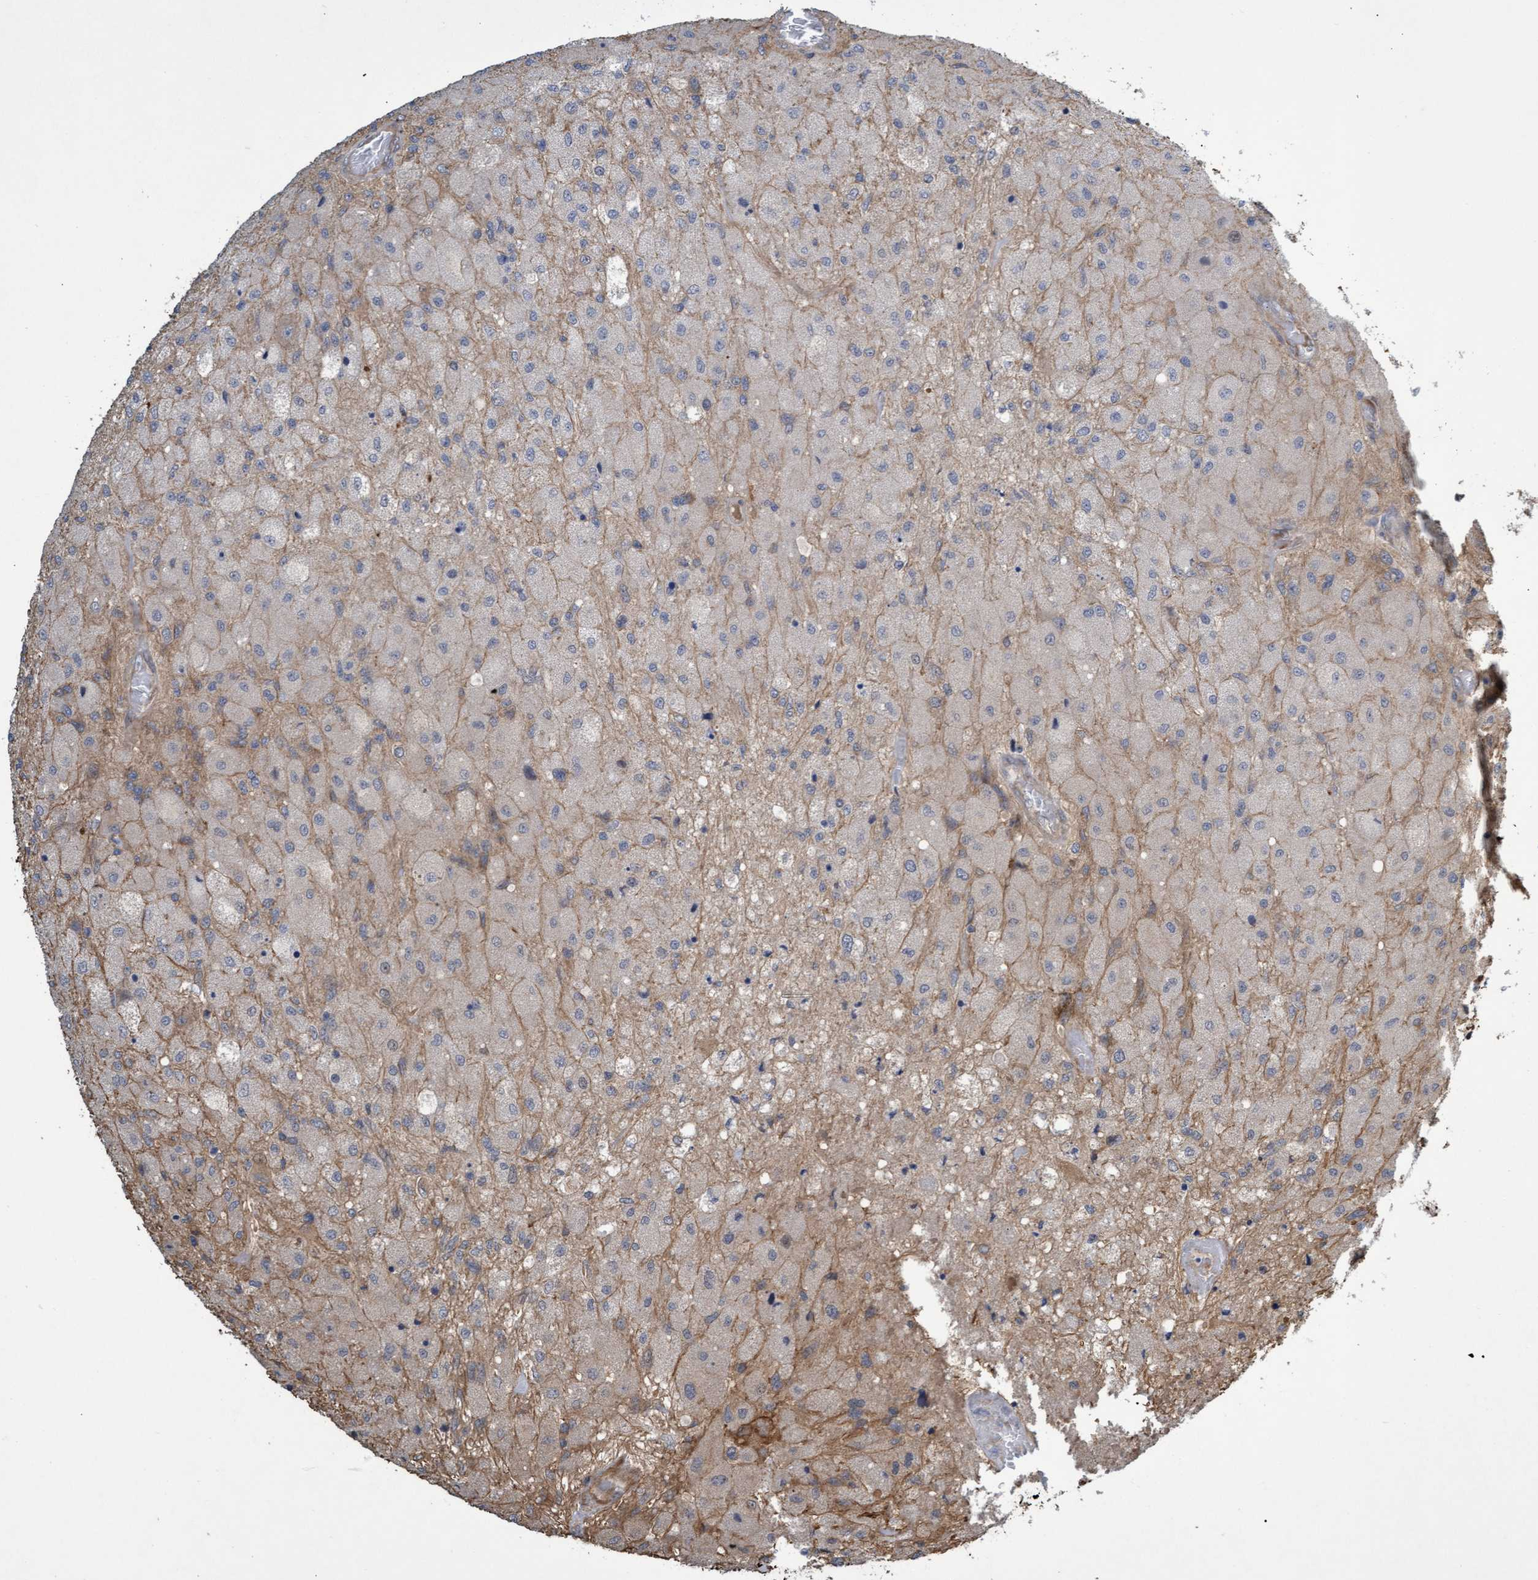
{"staining": {"intensity": "negative", "quantity": "none", "location": "none"}, "tissue": "glioma", "cell_type": "Tumor cells", "image_type": "cancer", "snomed": [{"axis": "morphology", "description": "Normal tissue, NOS"}, {"axis": "morphology", "description": "Glioma, malignant, High grade"}, {"axis": "topography", "description": "Cerebral cortex"}], "caption": "This is a histopathology image of IHC staining of malignant glioma (high-grade), which shows no positivity in tumor cells.", "gene": "TNFRSF10B", "patient": {"sex": "male", "age": 77}}